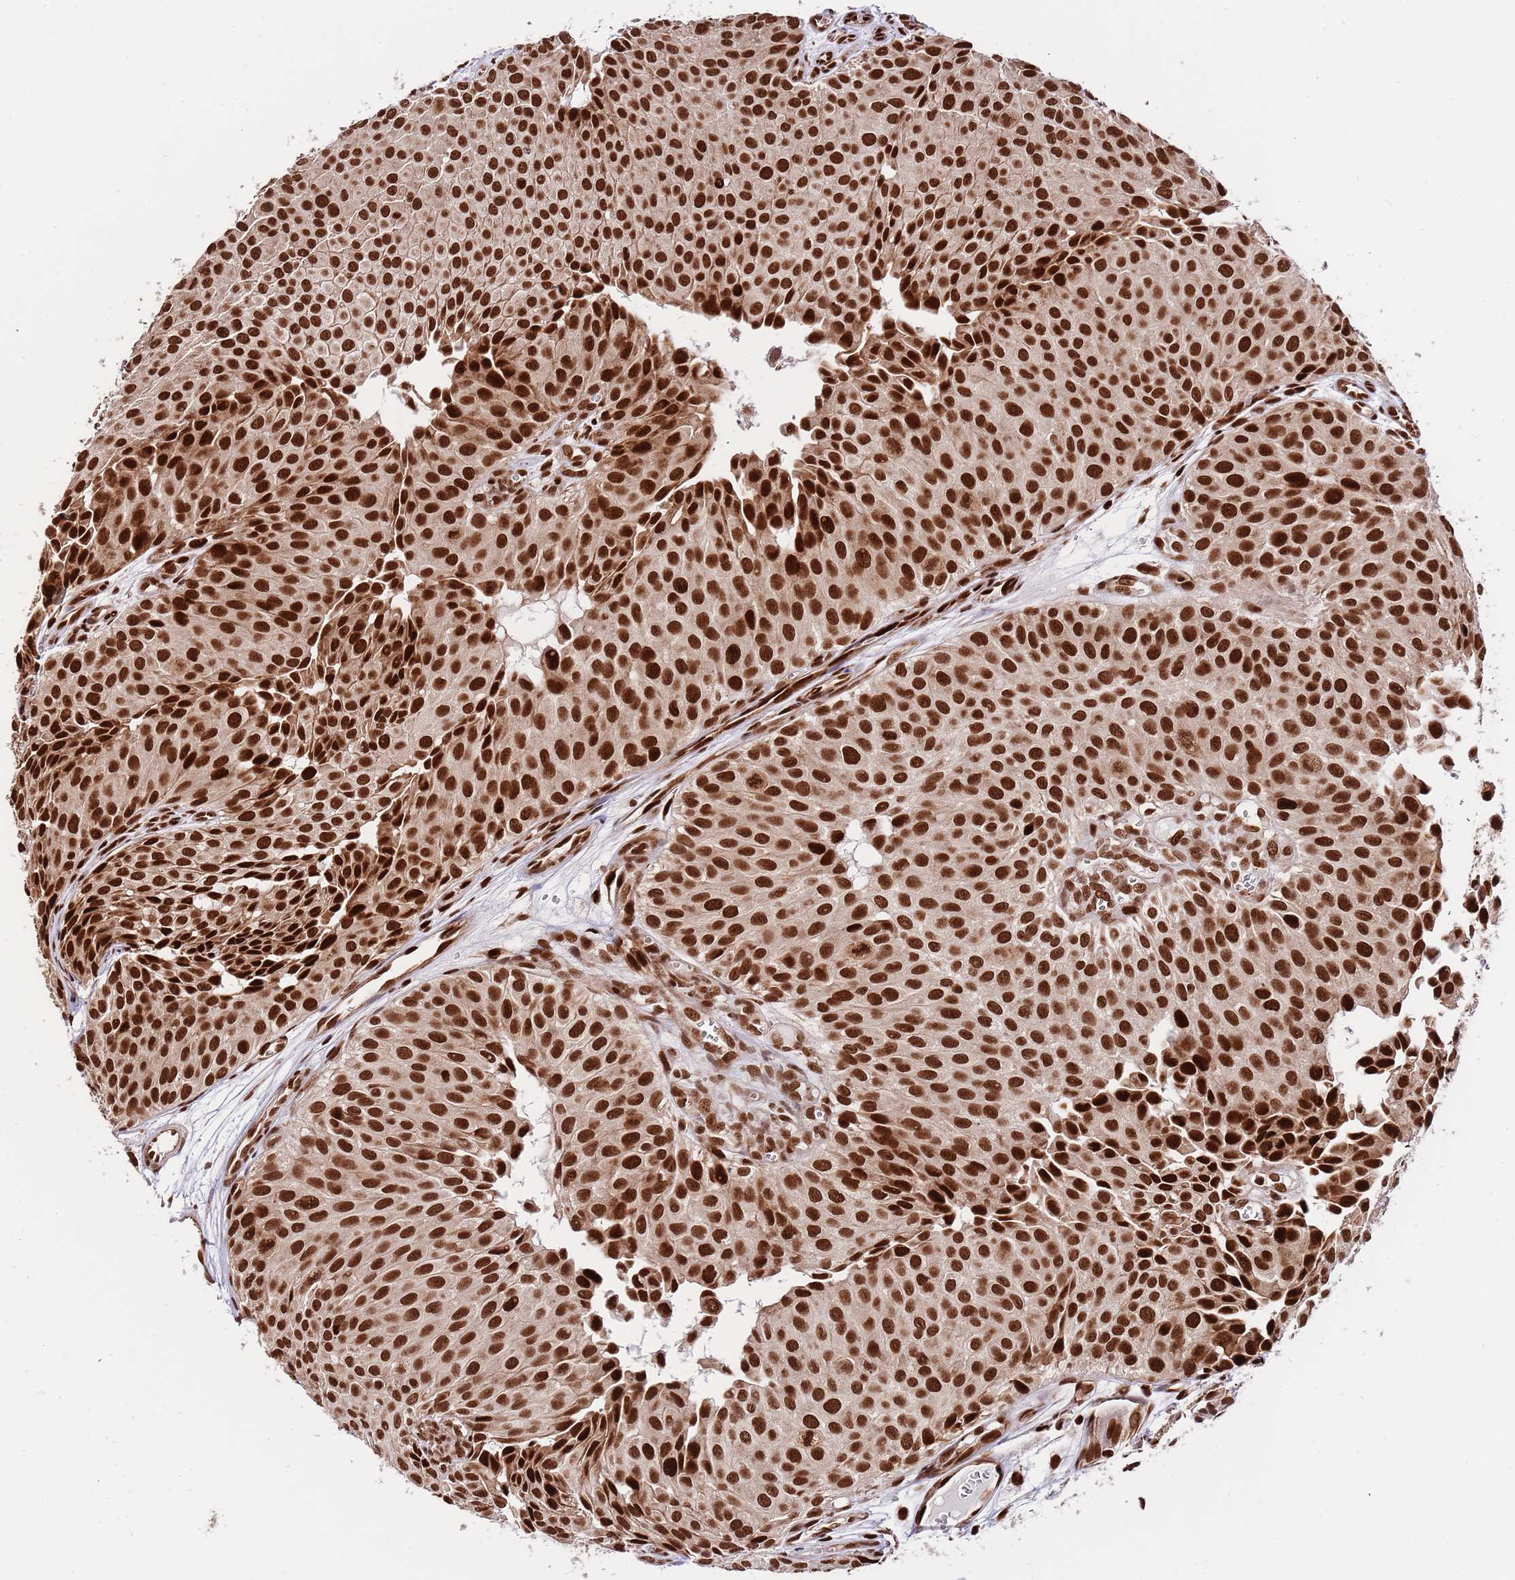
{"staining": {"intensity": "strong", "quantity": ">75%", "location": "nuclear"}, "tissue": "urothelial cancer", "cell_type": "Tumor cells", "image_type": "cancer", "snomed": [{"axis": "morphology", "description": "Urothelial carcinoma, Low grade"}, {"axis": "topography", "description": "Urinary bladder"}], "caption": "Low-grade urothelial carcinoma was stained to show a protein in brown. There is high levels of strong nuclear expression in approximately >75% of tumor cells. The protein is shown in brown color, while the nuclei are stained blue.", "gene": "RIF1", "patient": {"sex": "male", "age": 88}}